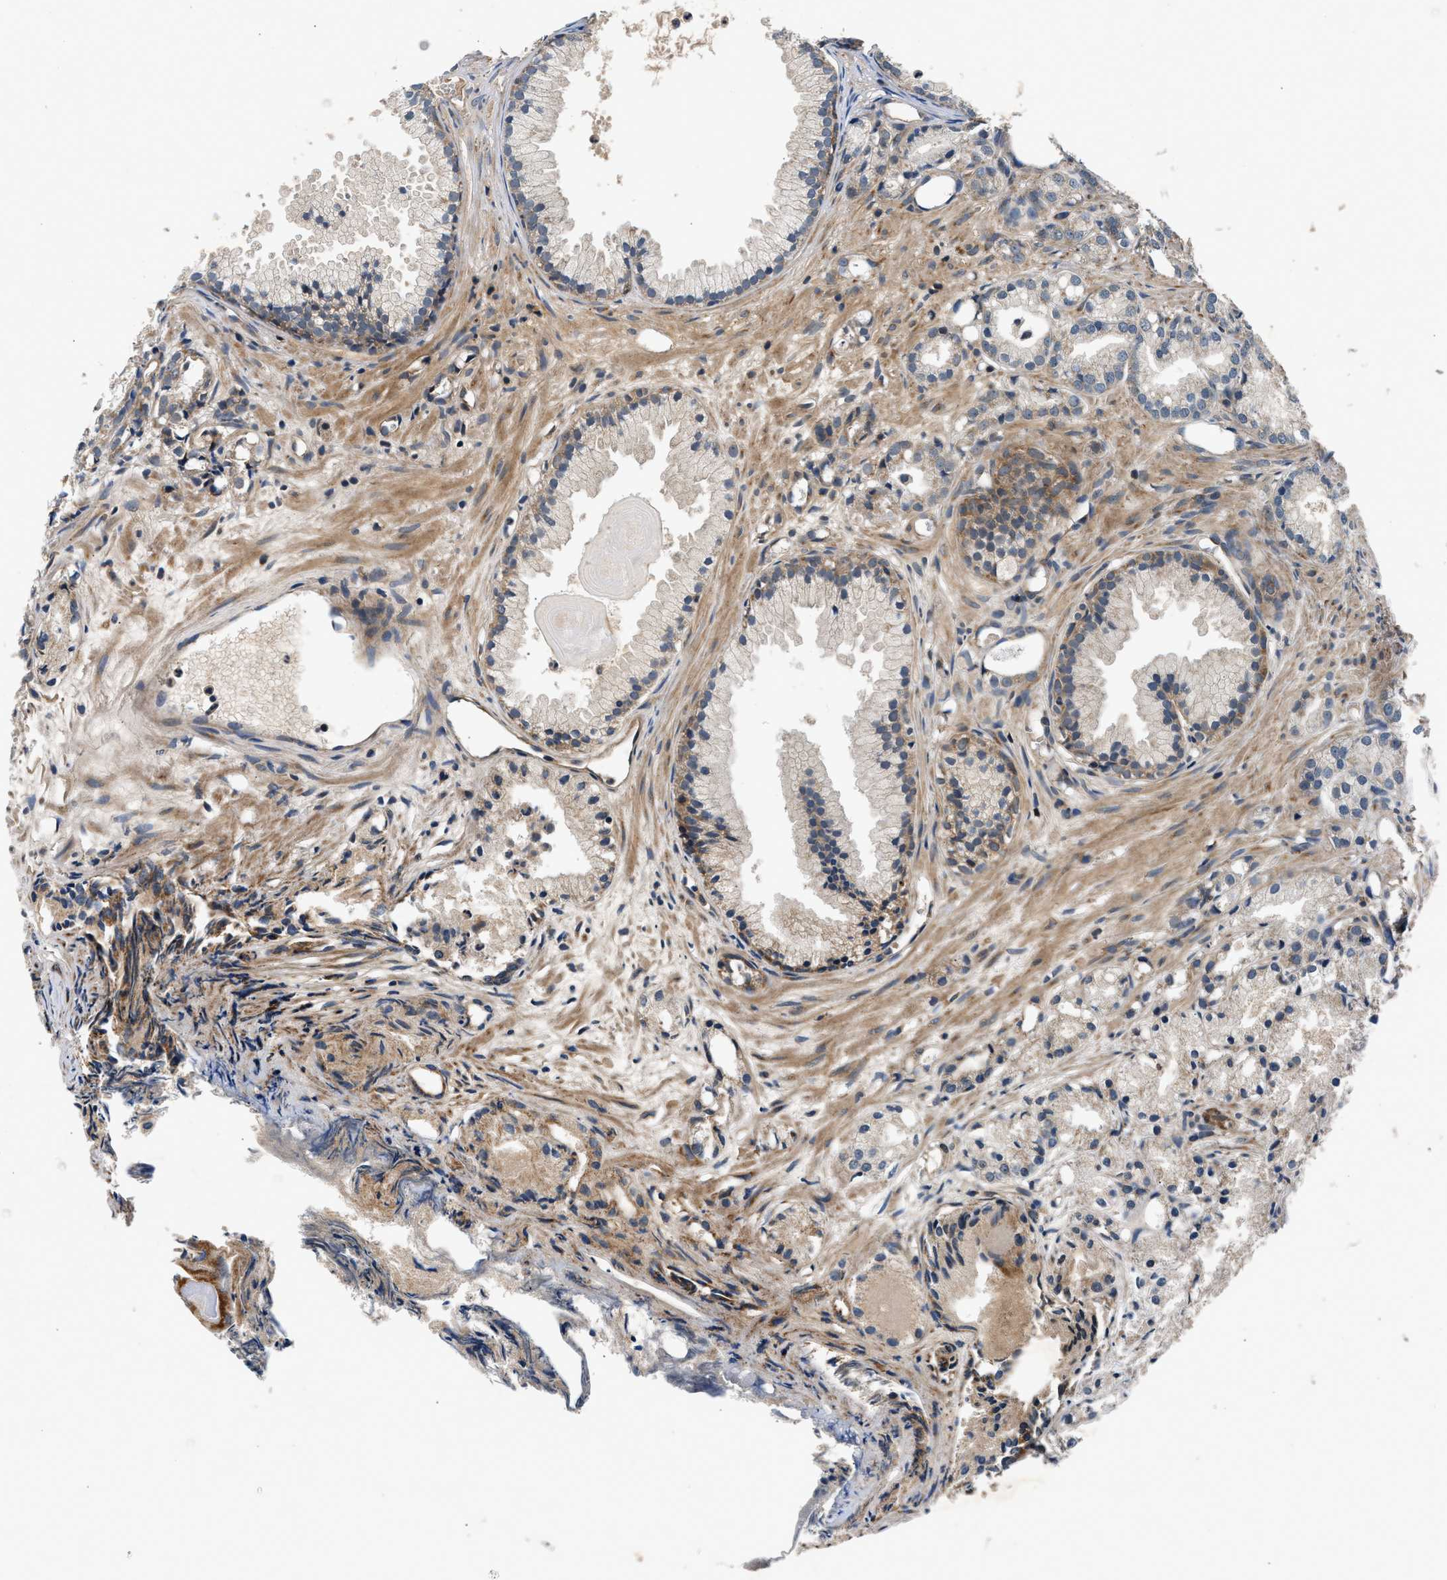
{"staining": {"intensity": "weak", "quantity": "<25%", "location": "cytoplasmic/membranous"}, "tissue": "prostate cancer", "cell_type": "Tumor cells", "image_type": "cancer", "snomed": [{"axis": "morphology", "description": "Adenocarcinoma, Low grade"}, {"axis": "topography", "description": "Prostate"}], "caption": "This is a image of immunohistochemistry (IHC) staining of low-grade adenocarcinoma (prostate), which shows no positivity in tumor cells. (Stains: DAB (3,3'-diaminobenzidine) immunohistochemistry with hematoxylin counter stain, Microscopy: brightfield microscopy at high magnification).", "gene": "IMMT", "patient": {"sex": "male", "age": 72}}